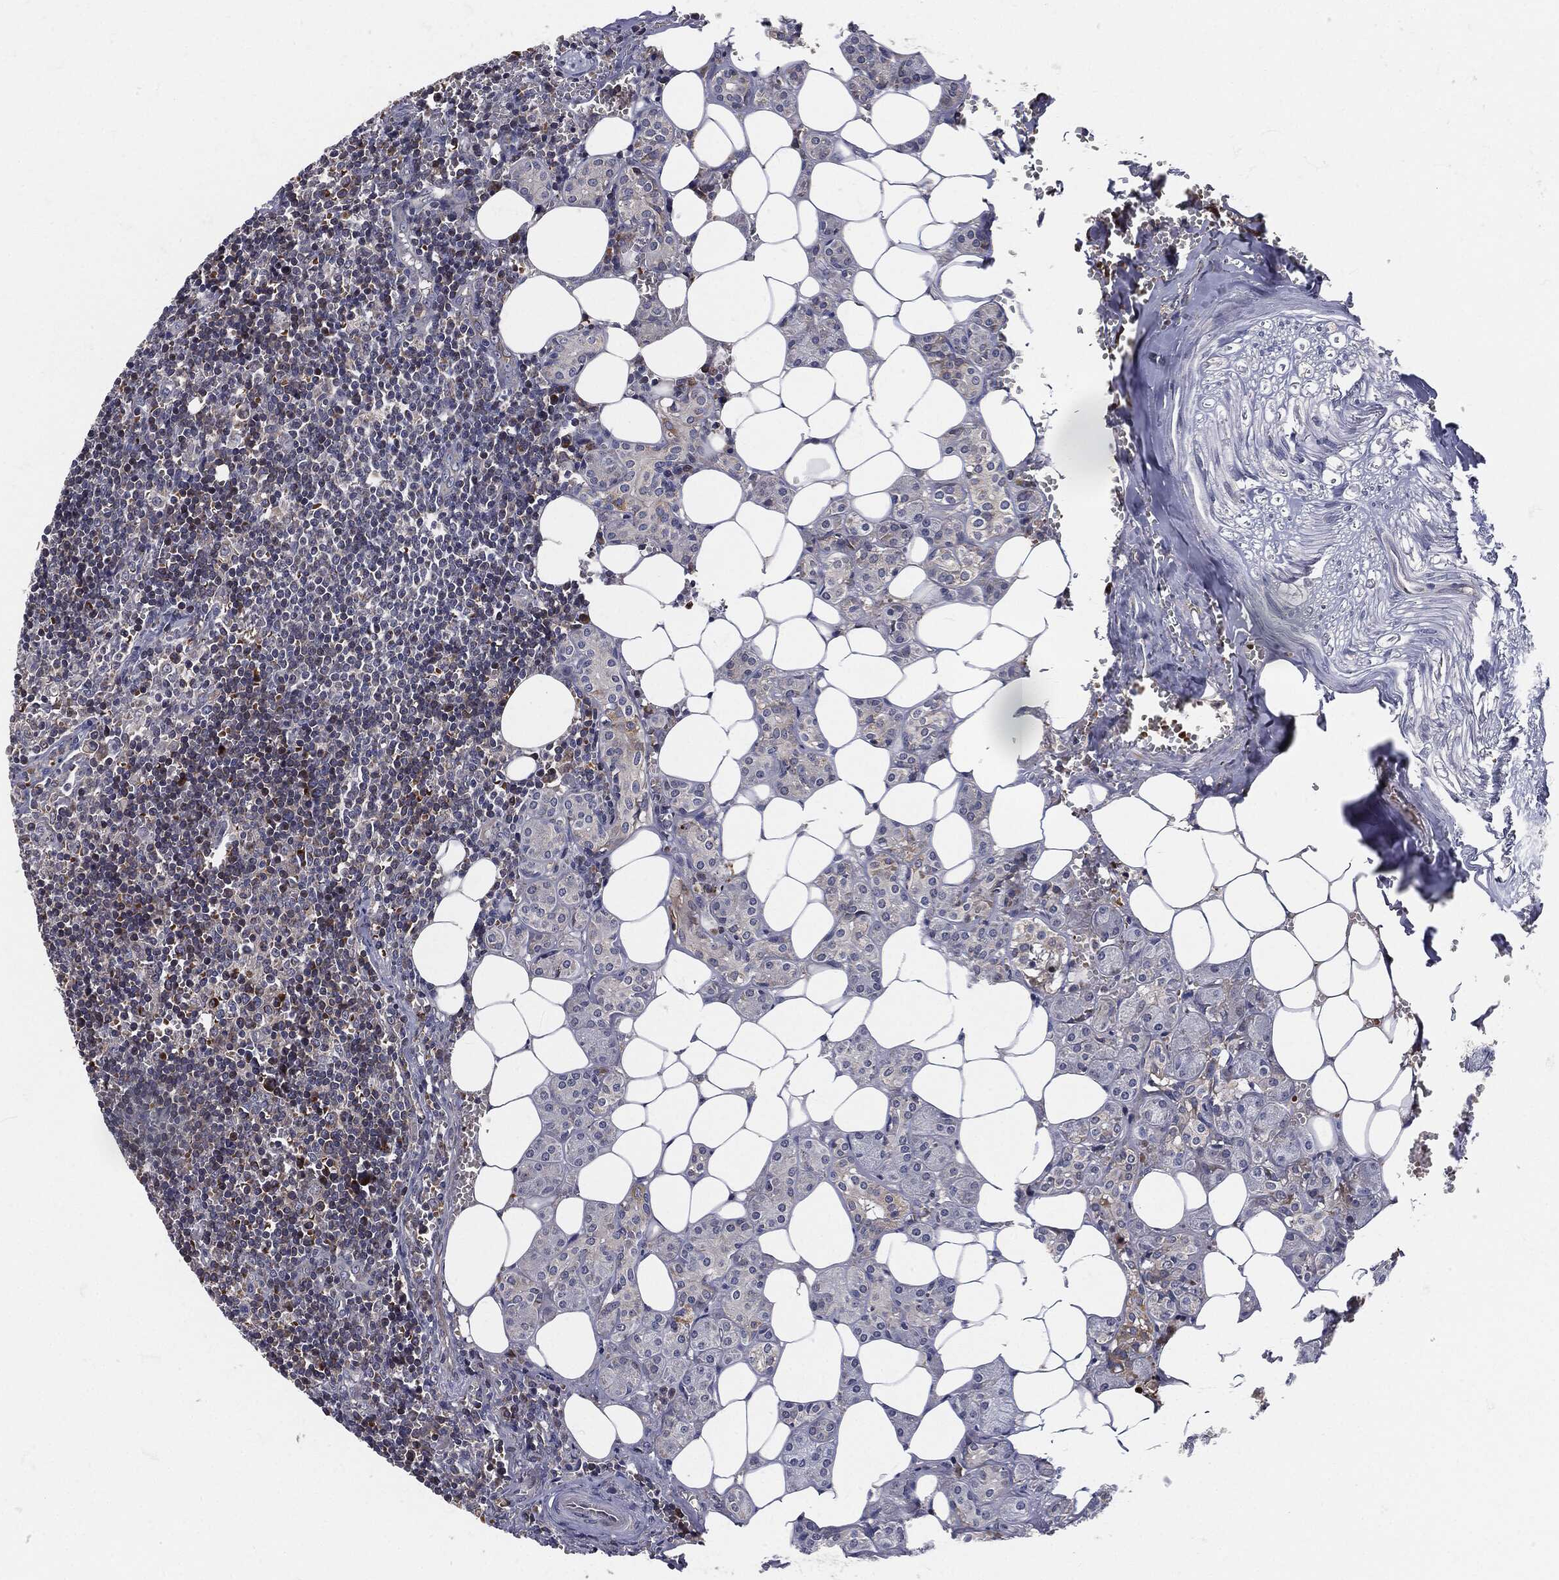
{"staining": {"intensity": "negative", "quantity": "none", "location": "none"}, "tissue": "lymph node", "cell_type": "Germinal center cells", "image_type": "normal", "snomed": [{"axis": "morphology", "description": "Normal tissue, NOS"}, {"axis": "topography", "description": "Lymph node"}, {"axis": "topography", "description": "Salivary gland"}], "caption": "This is an immunohistochemistry image of unremarkable lymph node. There is no staining in germinal center cells.", "gene": "SIGLEC9", "patient": {"sex": "male", "age": 78}}